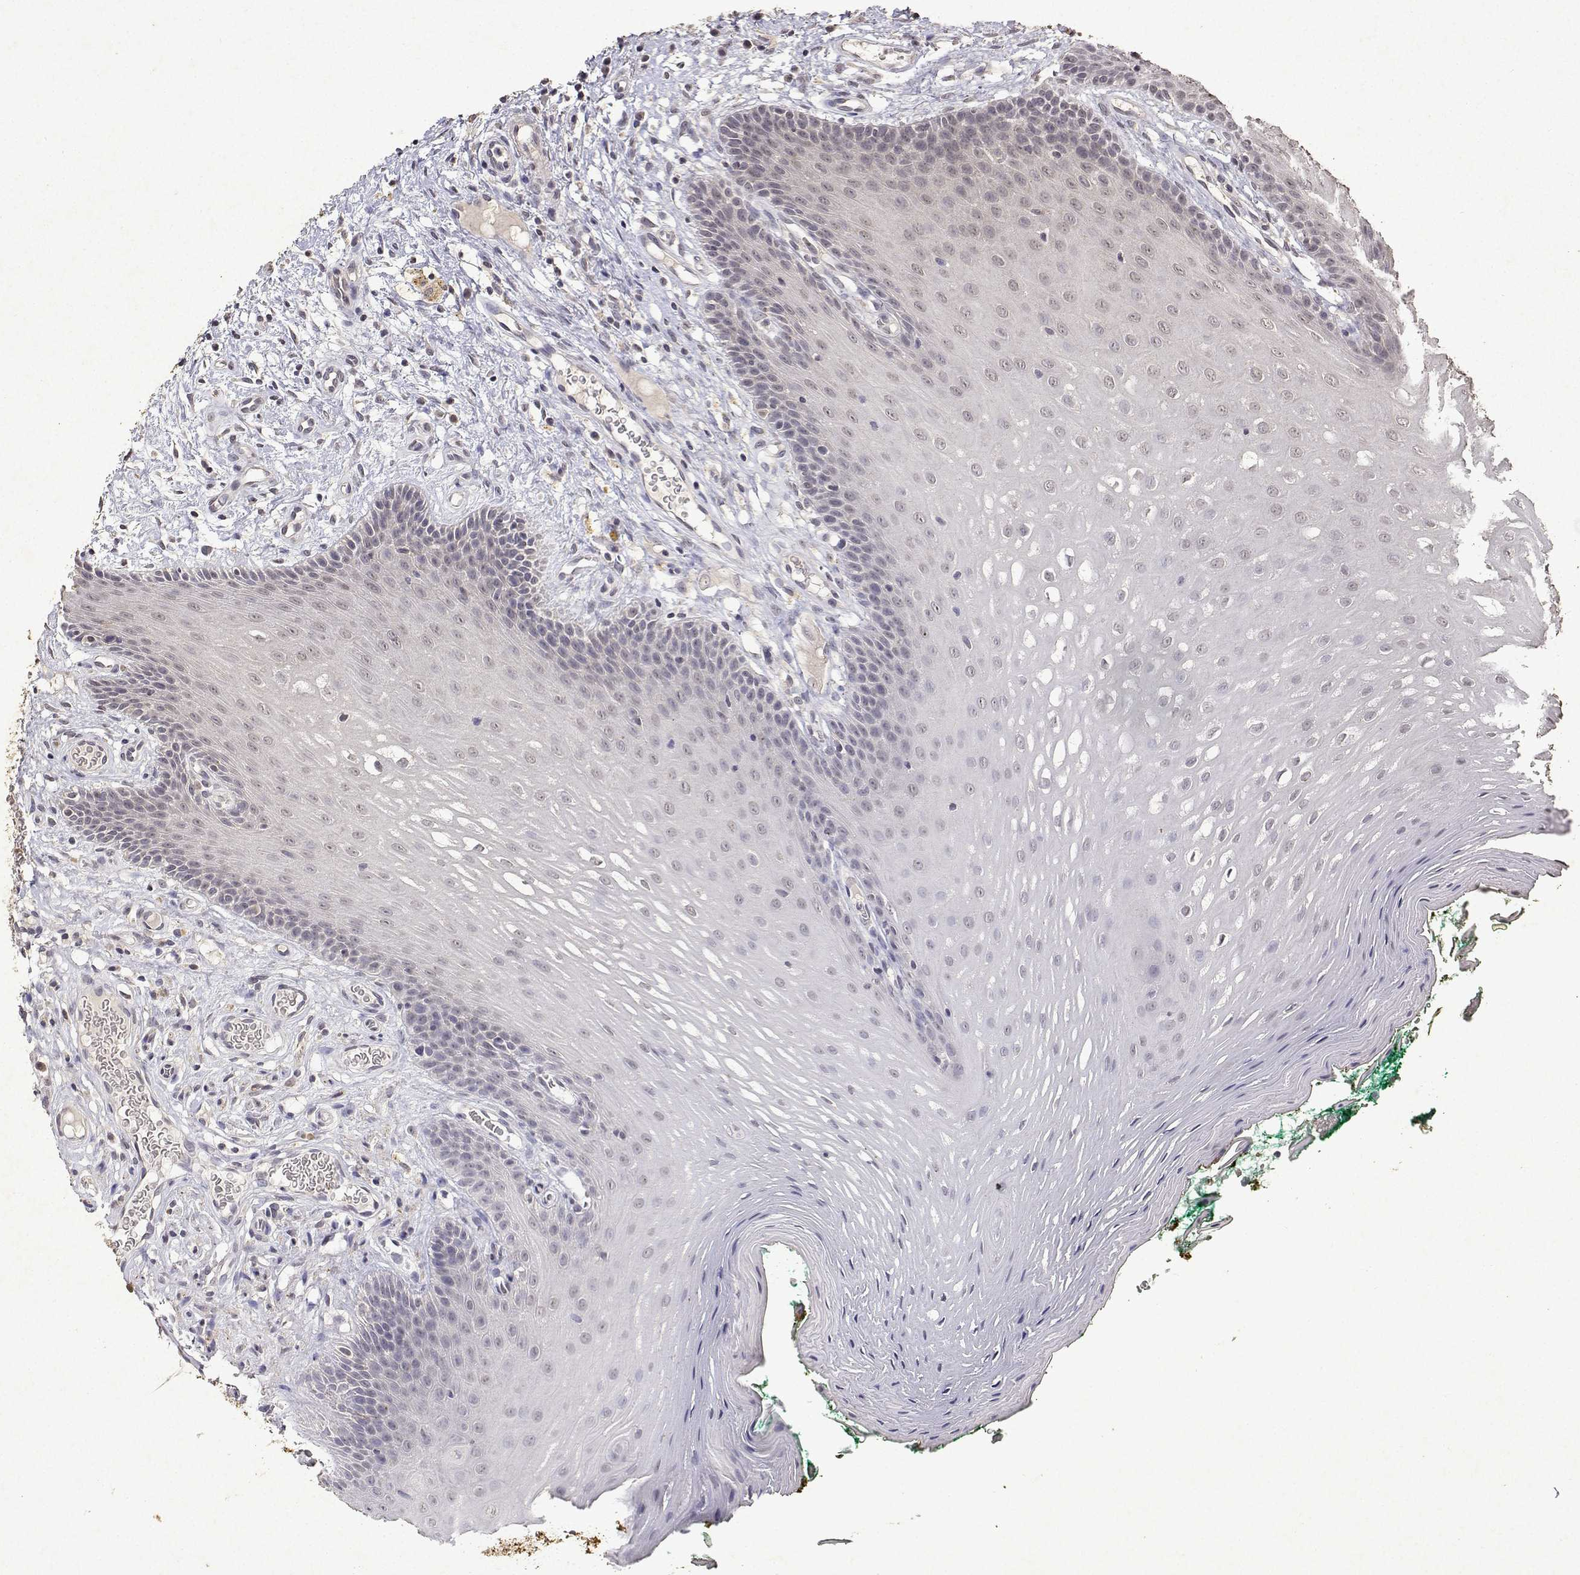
{"staining": {"intensity": "negative", "quantity": "none", "location": "none"}, "tissue": "oral mucosa", "cell_type": "Squamous epithelial cells", "image_type": "normal", "snomed": [{"axis": "morphology", "description": "Normal tissue, NOS"}, {"axis": "morphology", "description": "Squamous cell carcinoma, NOS"}, {"axis": "topography", "description": "Oral tissue"}, {"axis": "topography", "description": "Head-Neck"}], "caption": "IHC of benign human oral mucosa reveals no staining in squamous epithelial cells.", "gene": "BDNF", "patient": {"sex": "male", "age": 78}}